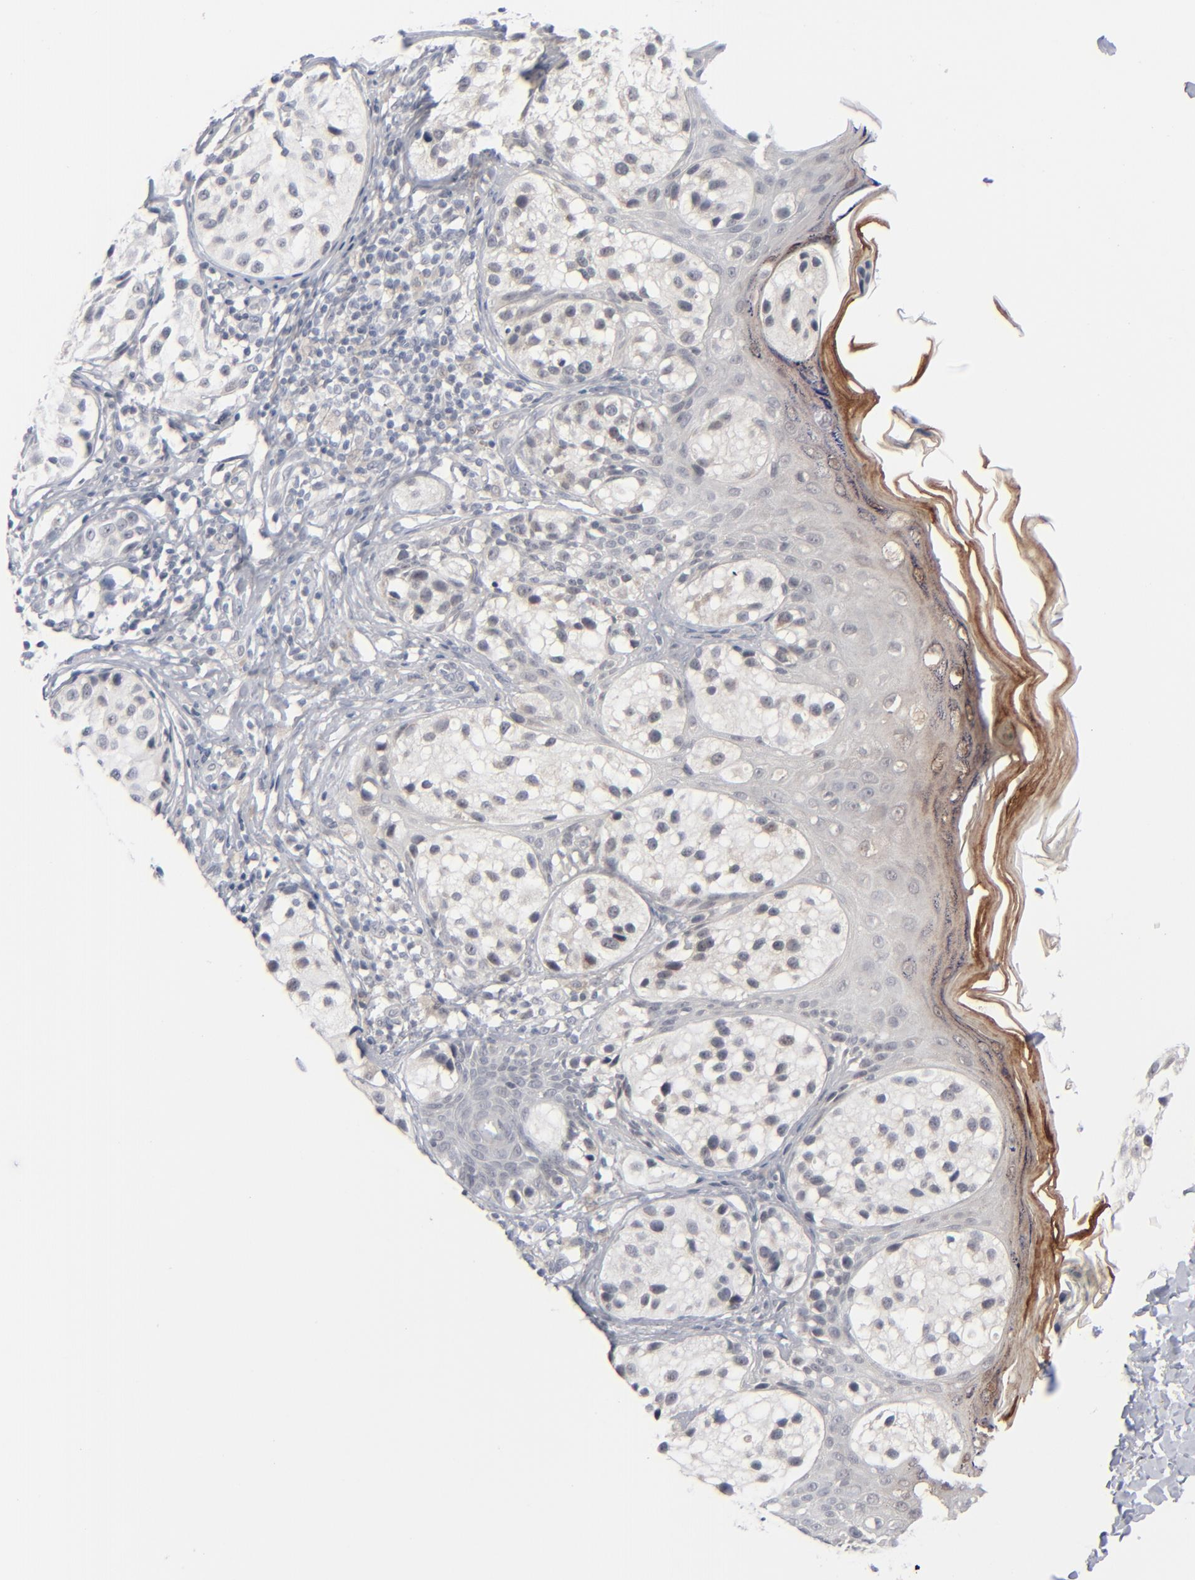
{"staining": {"intensity": "negative", "quantity": "none", "location": "none"}, "tissue": "melanoma", "cell_type": "Tumor cells", "image_type": "cancer", "snomed": [{"axis": "morphology", "description": "Malignant melanoma, NOS"}, {"axis": "topography", "description": "Skin"}], "caption": "Malignant melanoma was stained to show a protein in brown. There is no significant expression in tumor cells. Nuclei are stained in blue.", "gene": "POF1B", "patient": {"sex": "male", "age": 23}}